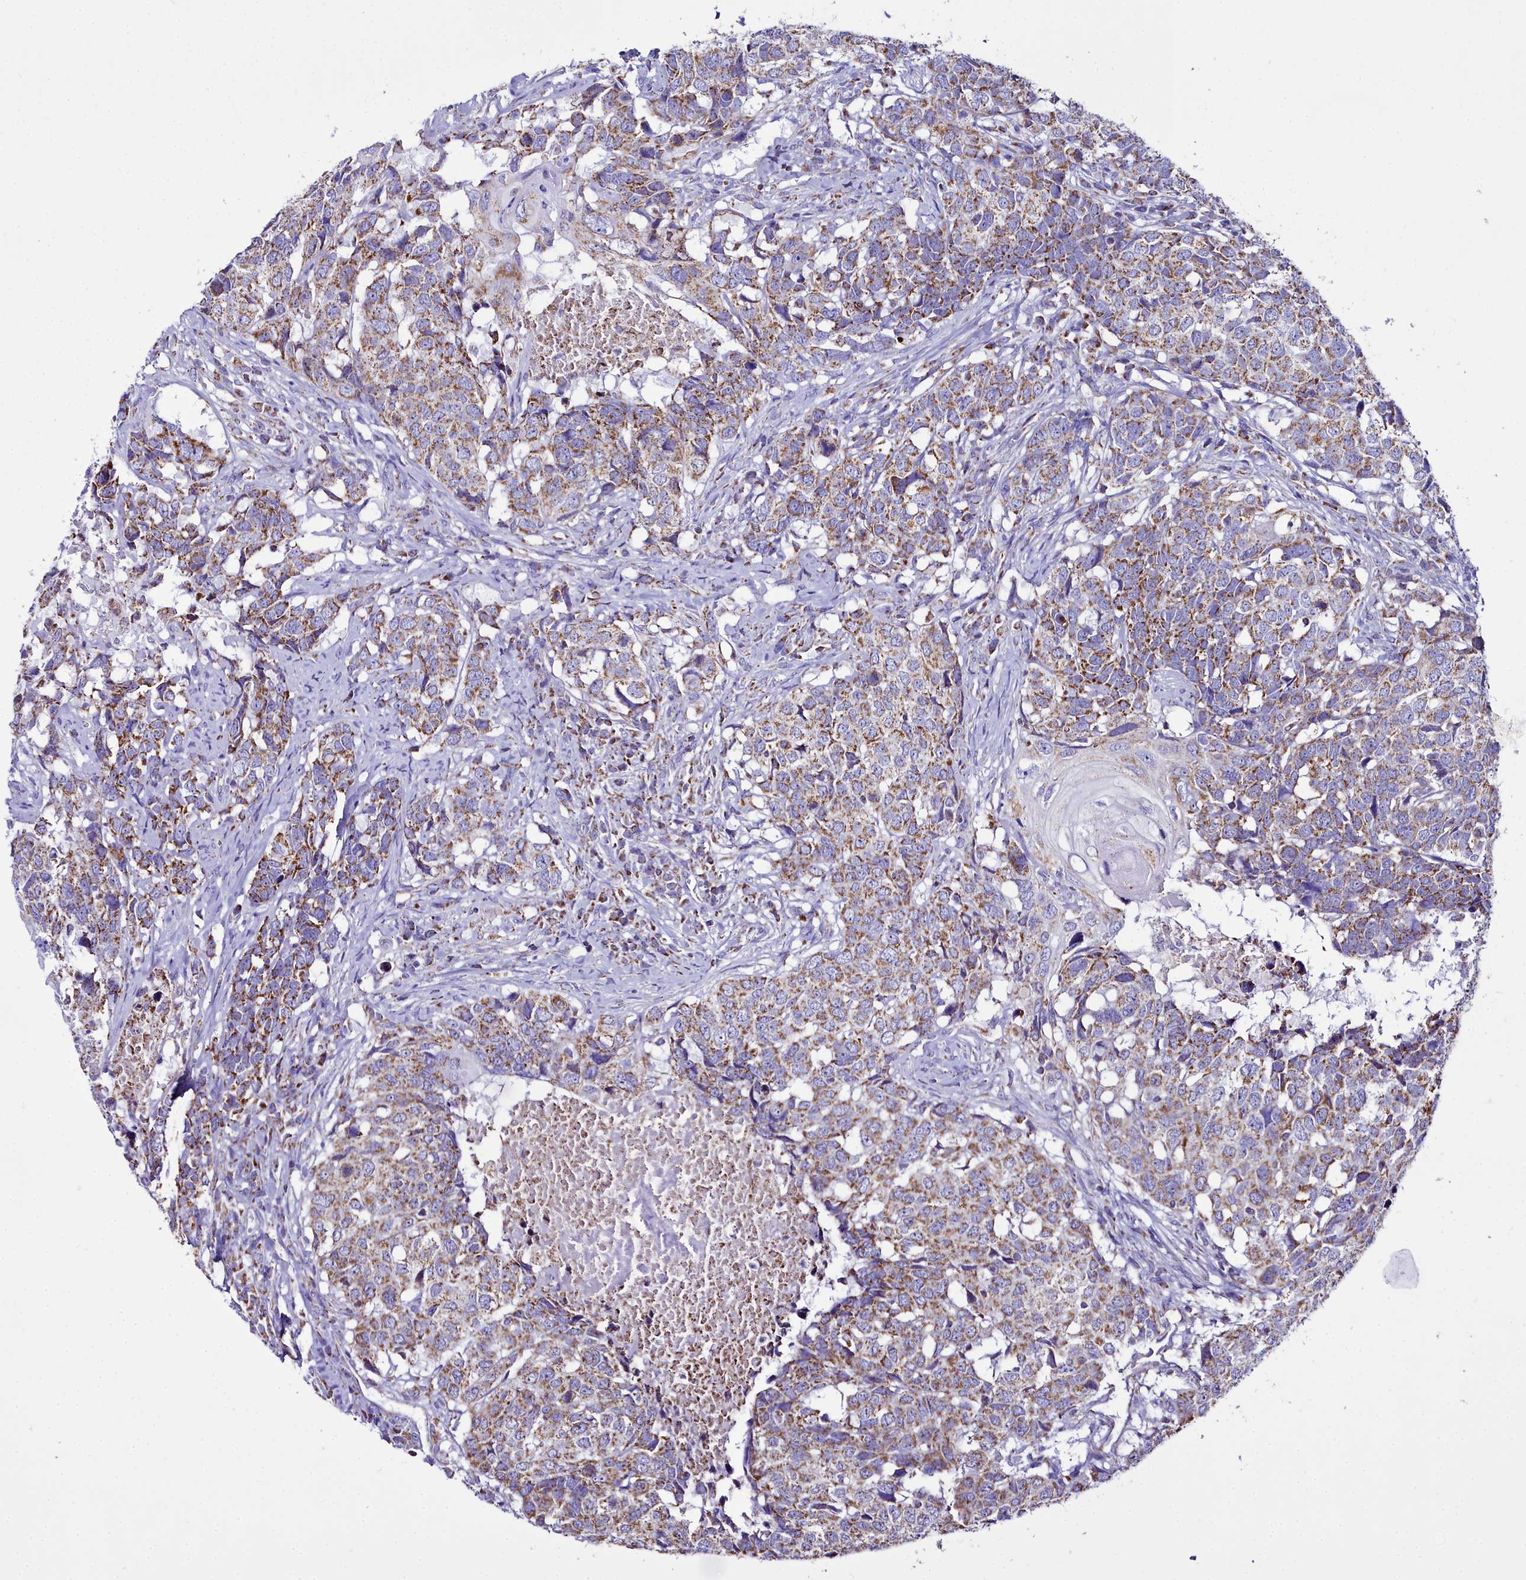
{"staining": {"intensity": "moderate", "quantity": ">75%", "location": "cytoplasmic/membranous"}, "tissue": "head and neck cancer", "cell_type": "Tumor cells", "image_type": "cancer", "snomed": [{"axis": "morphology", "description": "Squamous cell carcinoma, NOS"}, {"axis": "topography", "description": "Head-Neck"}], "caption": "A brown stain highlights moderate cytoplasmic/membranous positivity of a protein in human head and neck cancer tumor cells.", "gene": "WDFY3", "patient": {"sex": "male", "age": 66}}